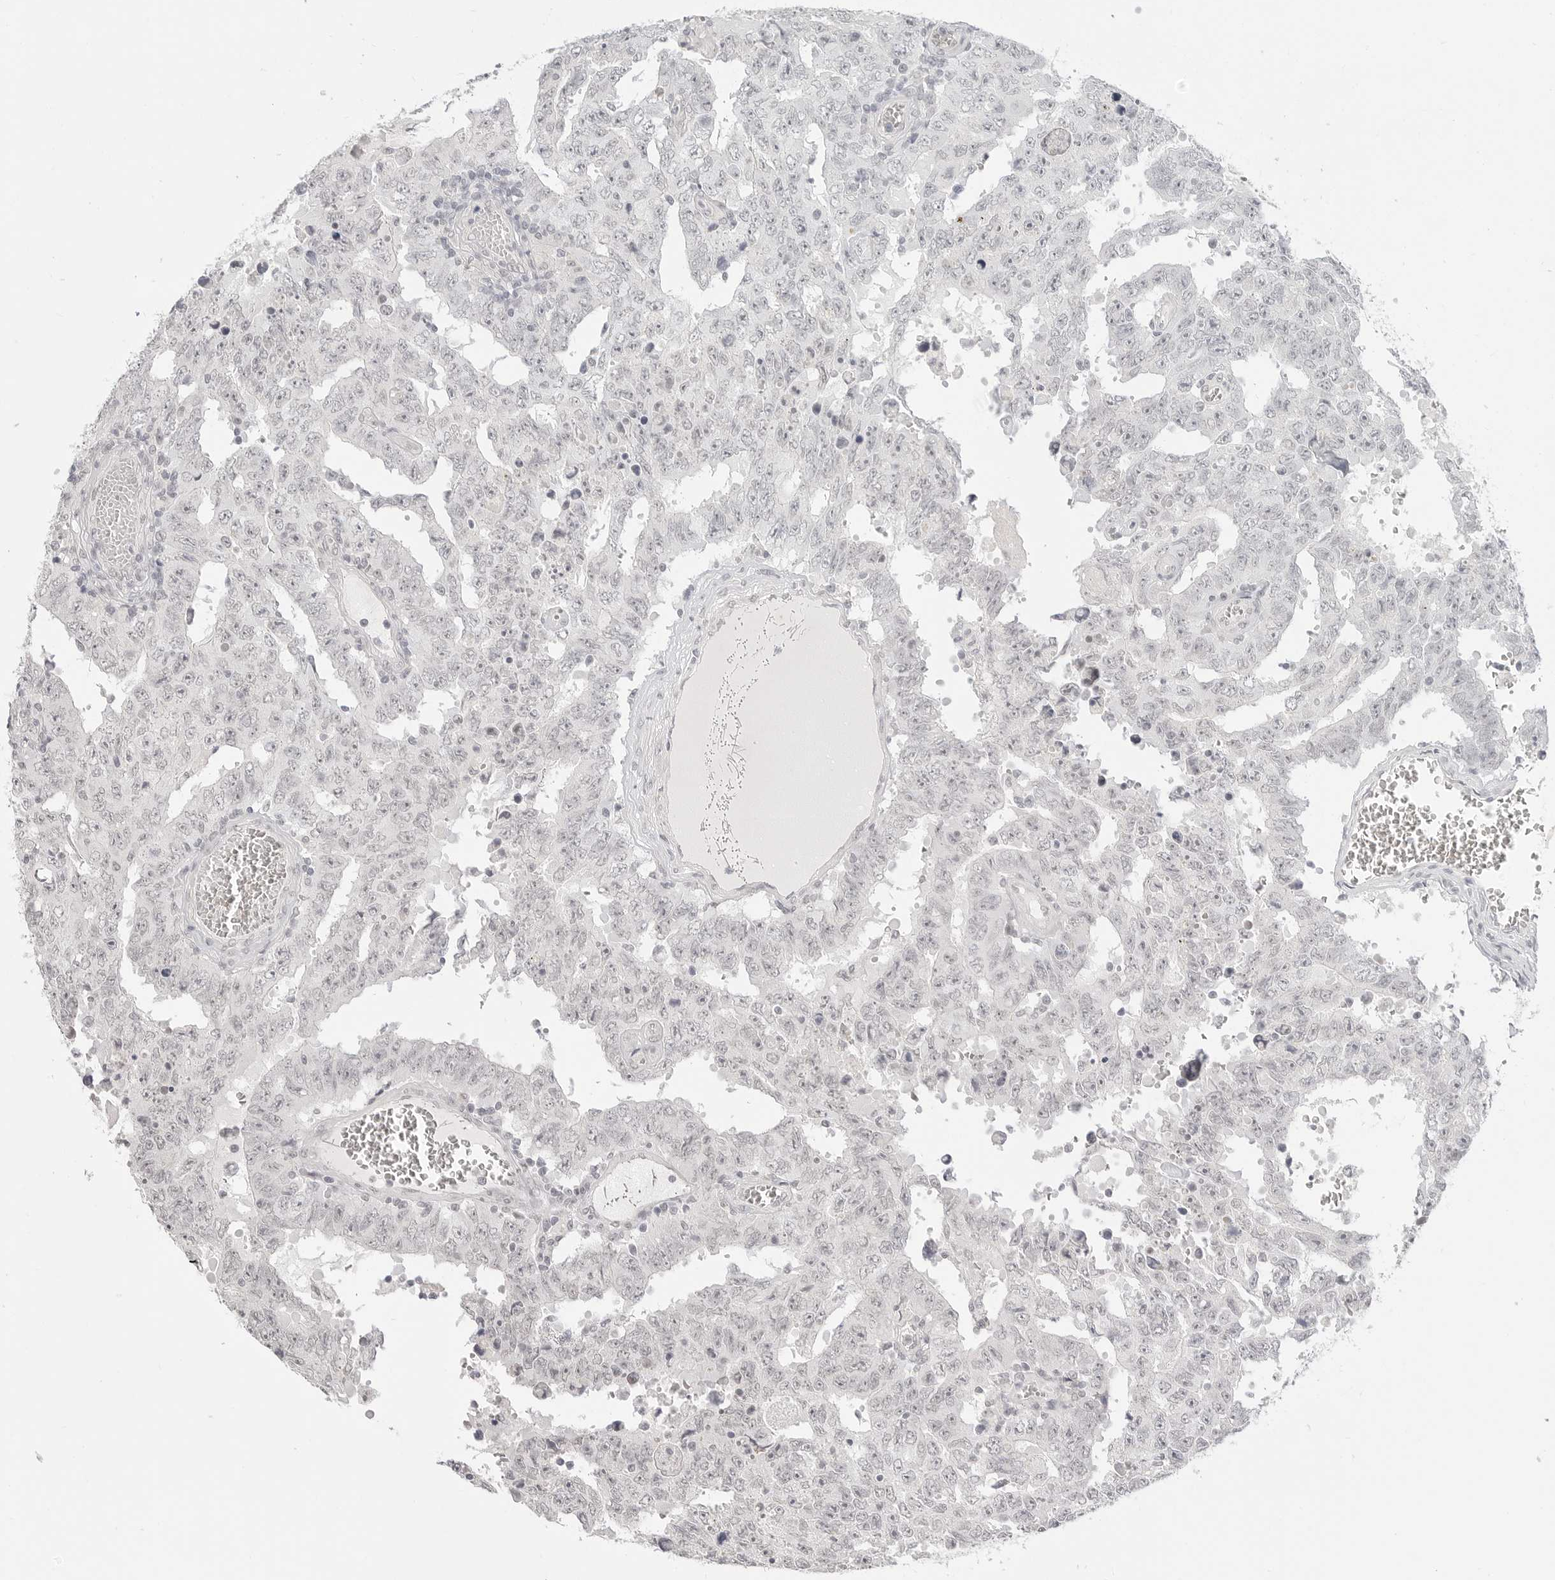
{"staining": {"intensity": "negative", "quantity": "none", "location": "none"}, "tissue": "testis cancer", "cell_type": "Tumor cells", "image_type": "cancer", "snomed": [{"axis": "morphology", "description": "Carcinoma, Embryonal, NOS"}, {"axis": "topography", "description": "Testis"}], "caption": "Testis cancer was stained to show a protein in brown. There is no significant positivity in tumor cells.", "gene": "KLK11", "patient": {"sex": "male", "age": 26}}